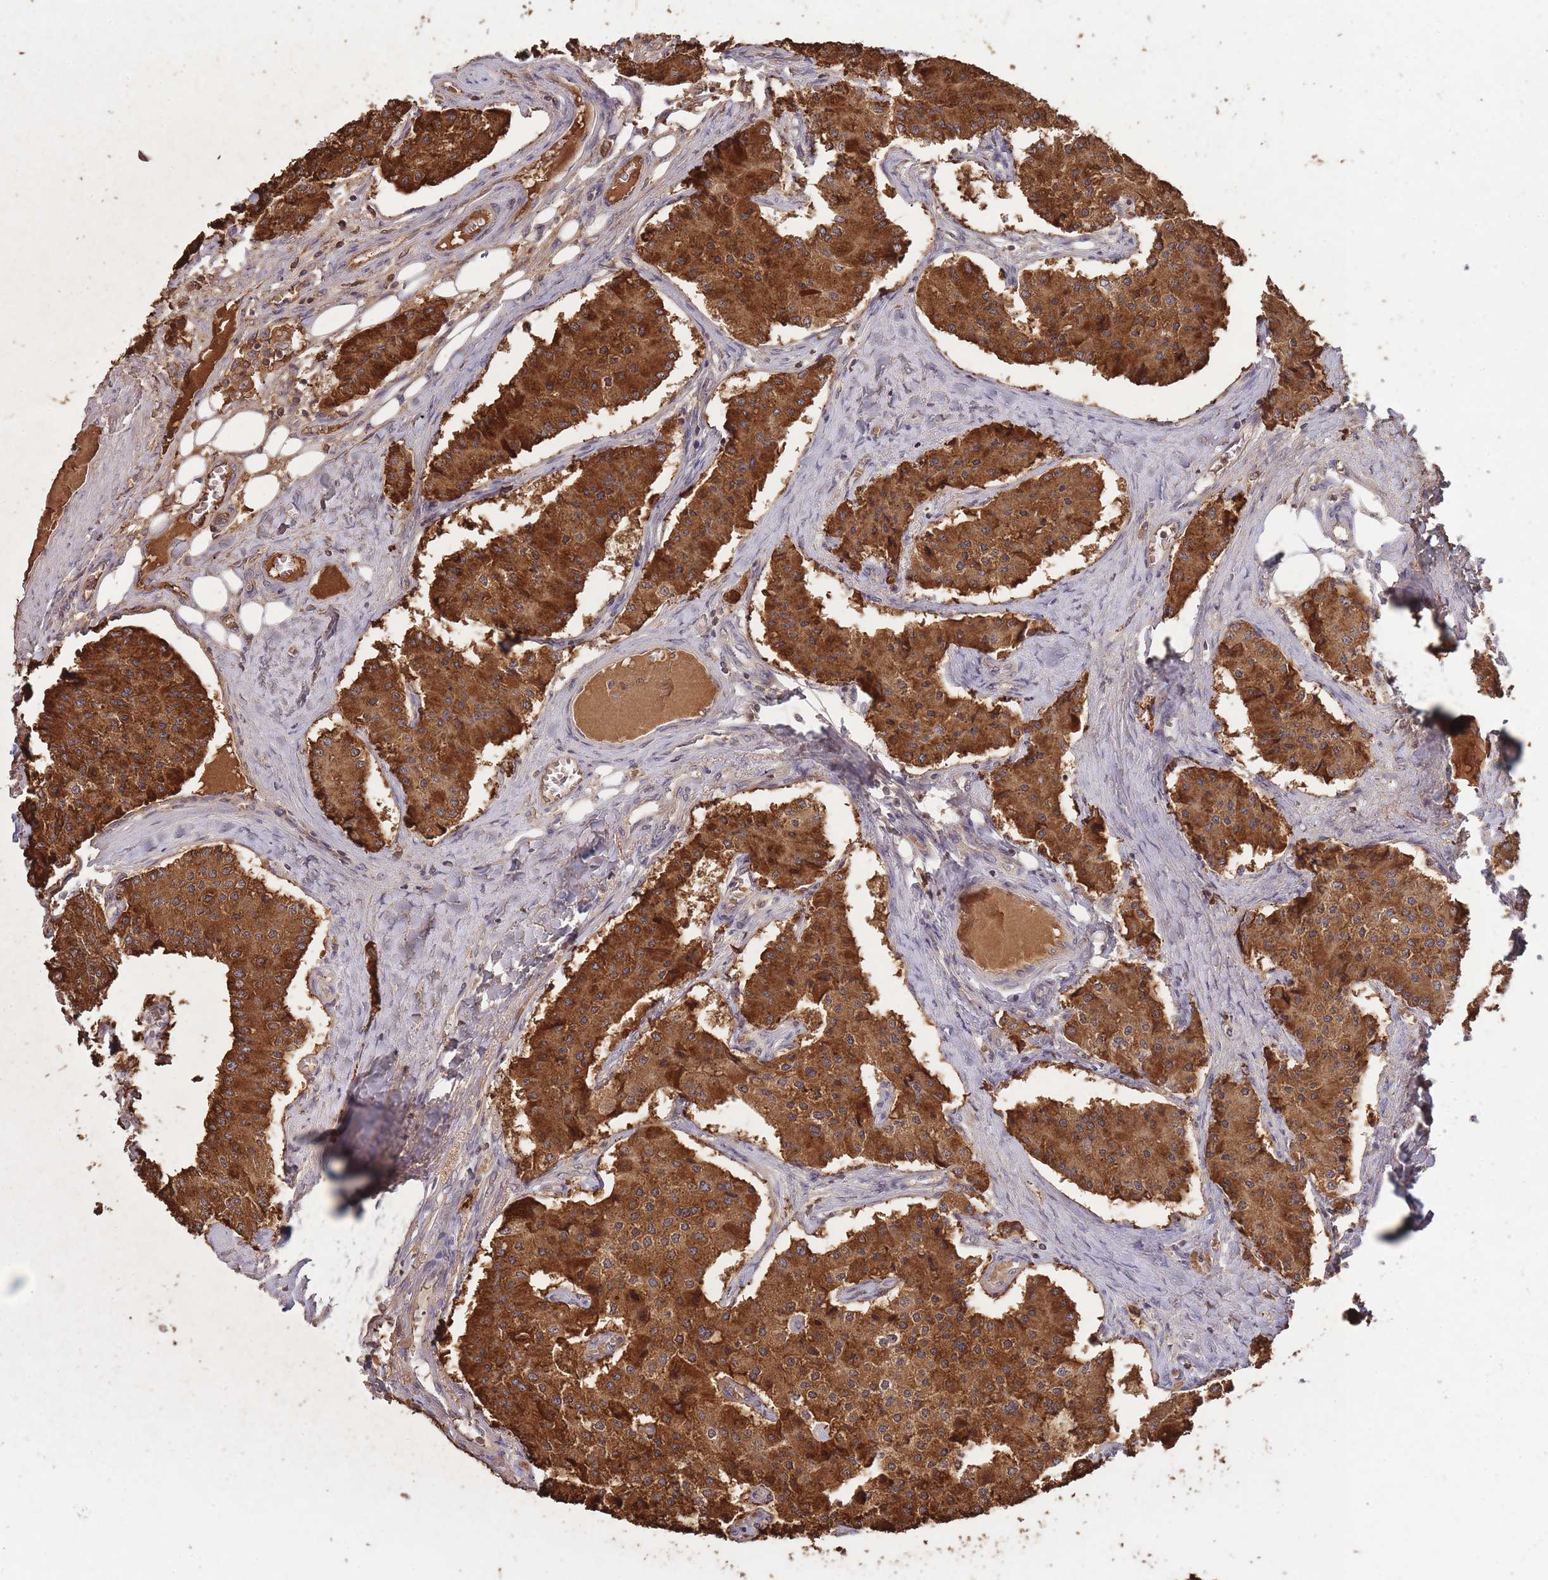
{"staining": {"intensity": "strong", "quantity": ">75%", "location": "cytoplasmic/membranous"}, "tissue": "carcinoid", "cell_type": "Tumor cells", "image_type": "cancer", "snomed": [{"axis": "morphology", "description": "Carcinoid, malignant, NOS"}, {"axis": "topography", "description": "Colon"}], "caption": "Immunohistochemistry micrograph of neoplastic tissue: malignant carcinoid stained using immunohistochemistry (IHC) shows high levels of strong protein expression localized specifically in the cytoplasmic/membranous of tumor cells, appearing as a cytoplasmic/membranous brown color.", "gene": "RALGDS", "patient": {"sex": "female", "age": 52}}